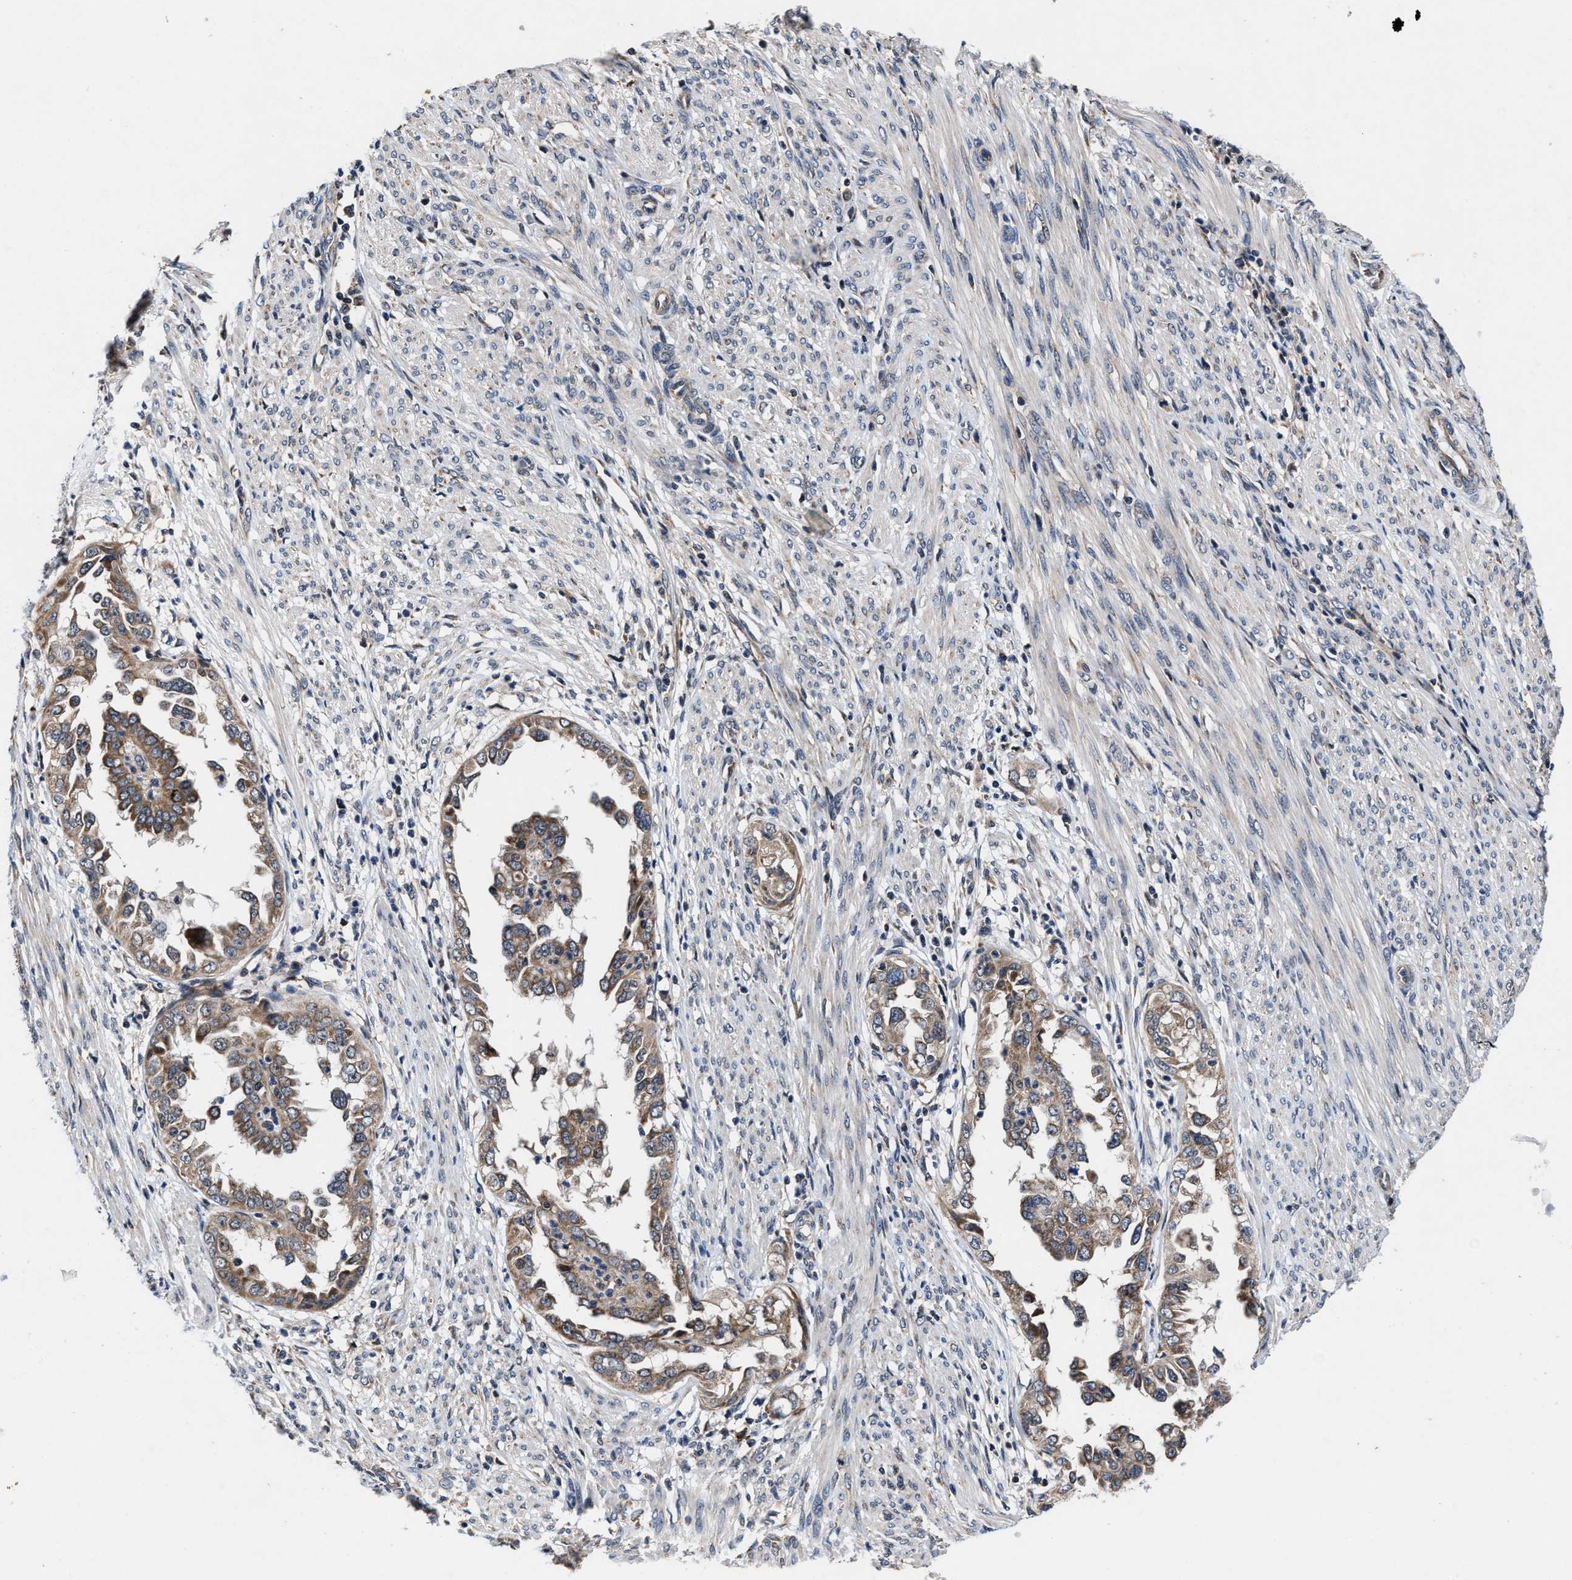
{"staining": {"intensity": "moderate", "quantity": ">75%", "location": "cytoplasmic/membranous"}, "tissue": "endometrial cancer", "cell_type": "Tumor cells", "image_type": "cancer", "snomed": [{"axis": "morphology", "description": "Adenocarcinoma, NOS"}, {"axis": "topography", "description": "Endometrium"}], "caption": "Human endometrial cancer (adenocarcinoma) stained for a protein (brown) displays moderate cytoplasmic/membranous positive positivity in about >75% of tumor cells.", "gene": "TMEM53", "patient": {"sex": "female", "age": 85}}